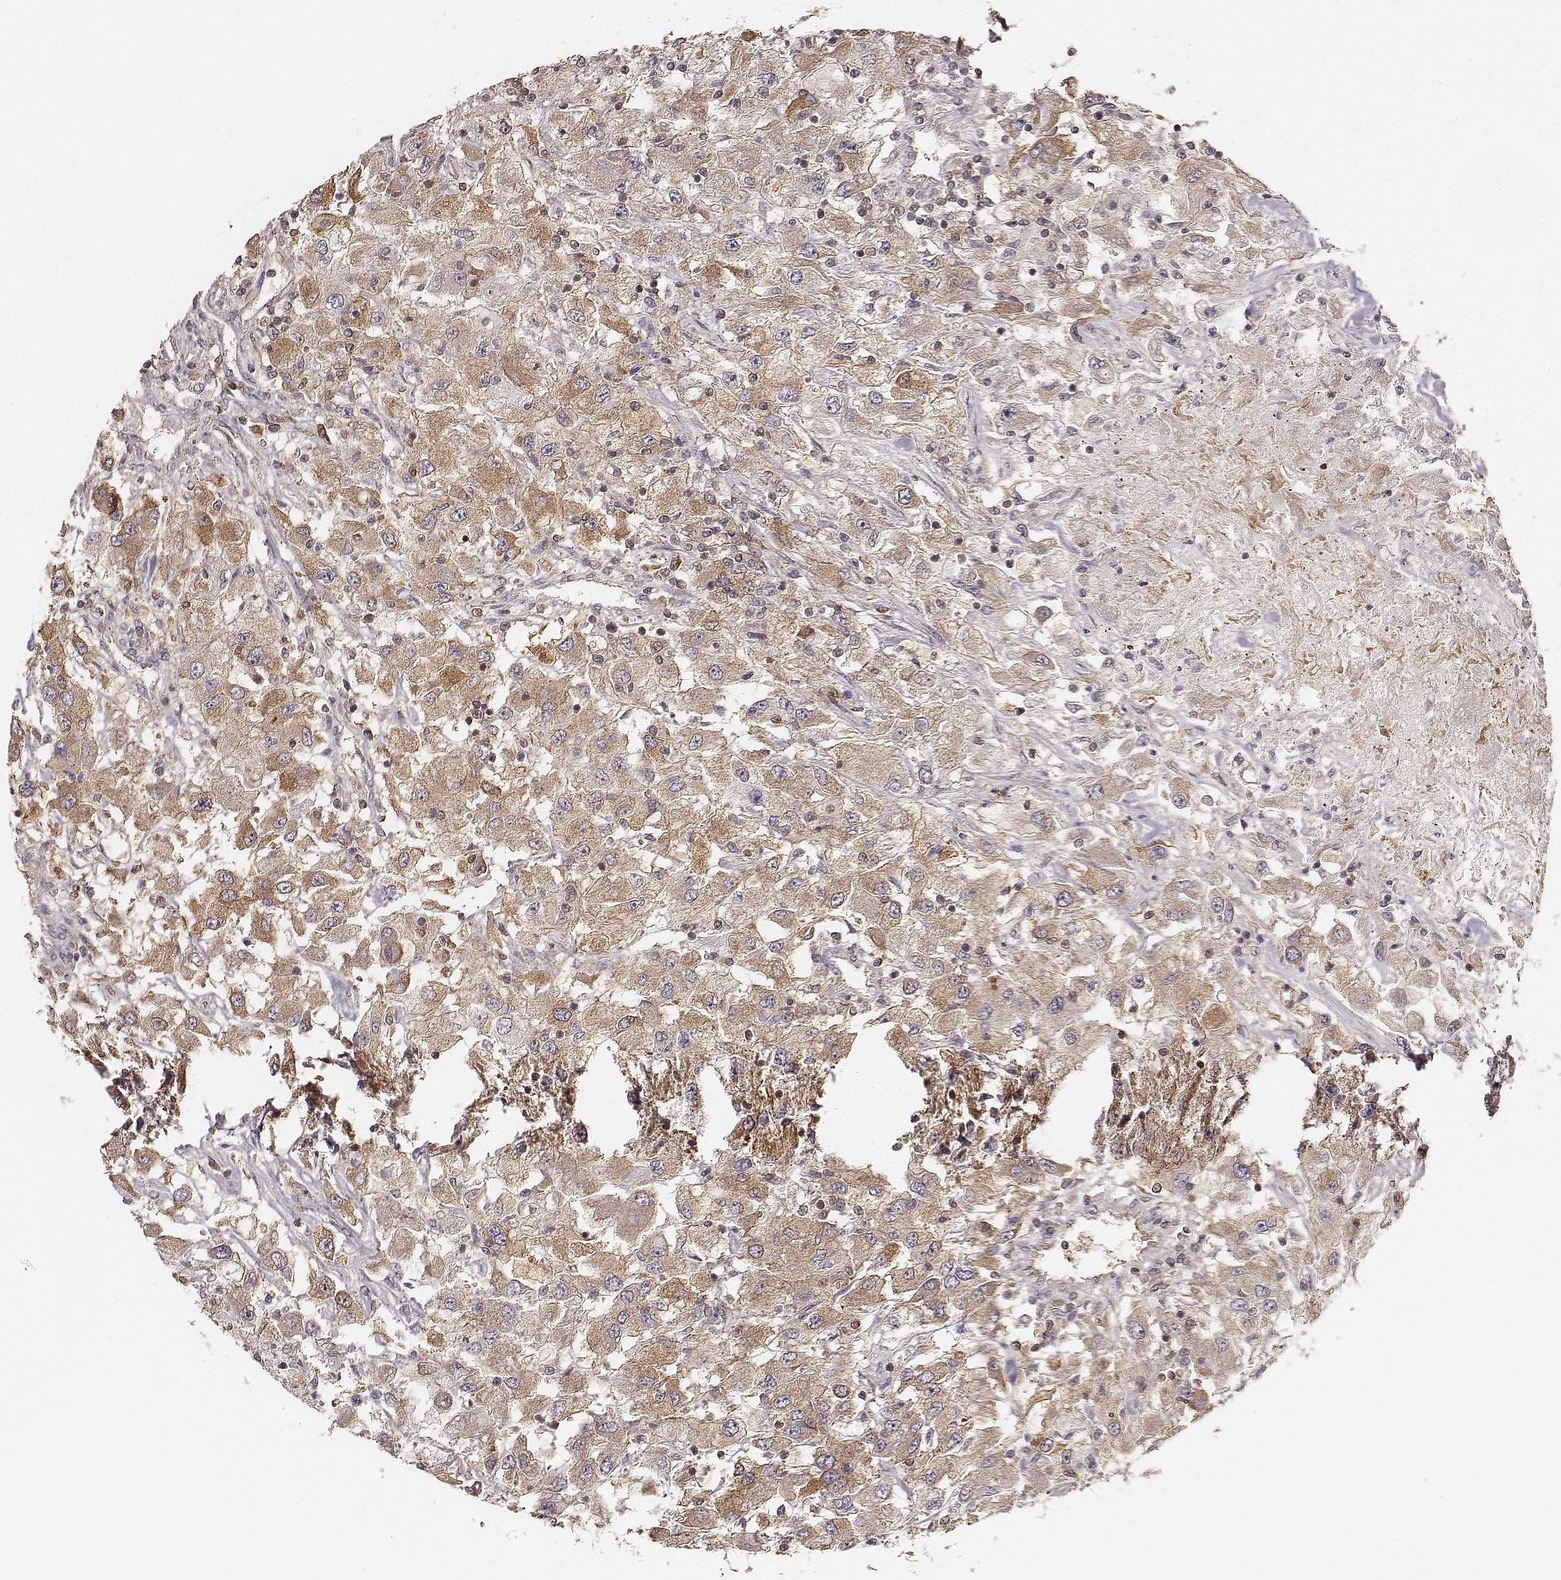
{"staining": {"intensity": "moderate", "quantity": ">75%", "location": "cytoplasmic/membranous"}, "tissue": "renal cancer", "cell_type": "Tumor cells", "image_type": "cancer", "snomed": [{"axis": "morphology", "description": "Adenocarcinoma, NOS"}, {"axis": "topography", "description": "Kidney"}], "caption": "Brown immunohistochemical staining in human adenocarcinoma (renal) displays moderate cytoplasmic/membranous staining in approximately >75% of tumor cells.", "gene": "CARS1", "patient": {"sex": "female", "age": 67}}